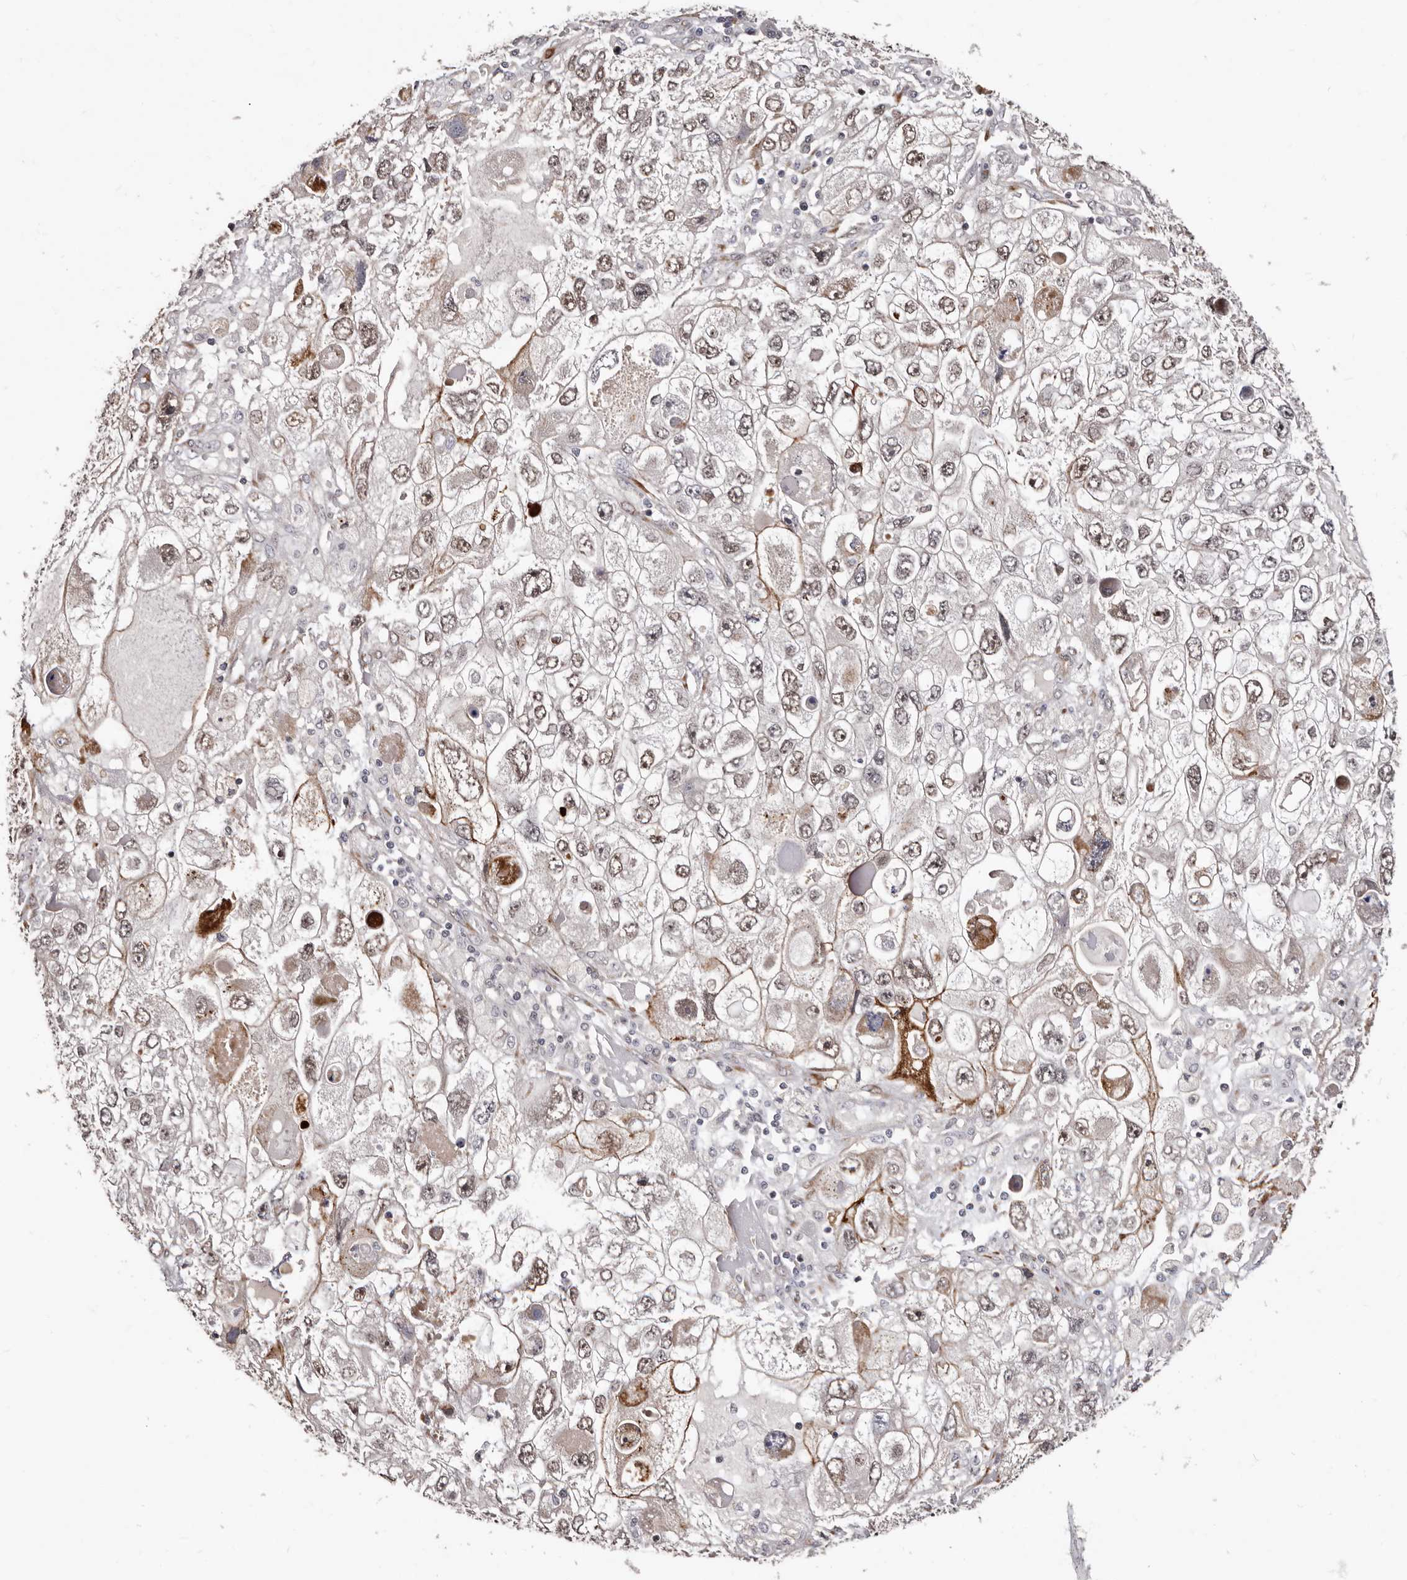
{"staining": {"intensity": "weak", "quantity": ">75%", "location": "cytoplasmic/membranous,nuclear"}, "tissue": "endometrial cancer", "cell_type": "Tumor cells", "image_type": "cancer", "snomed": [{"axis": "morphology", "description": "Adenocarcinoma, NOS"}, {"axis": "topography", "description": "Endometrium"}], "caption": "Immunohistochemical staining of endometrial cancer shows low levels of weak cytoplasmic/membranous and nuclear protein positivity in about >75% of tumor cells.", "gene": "SRCAP", "patient": {"sex": "female", "age": 49}}